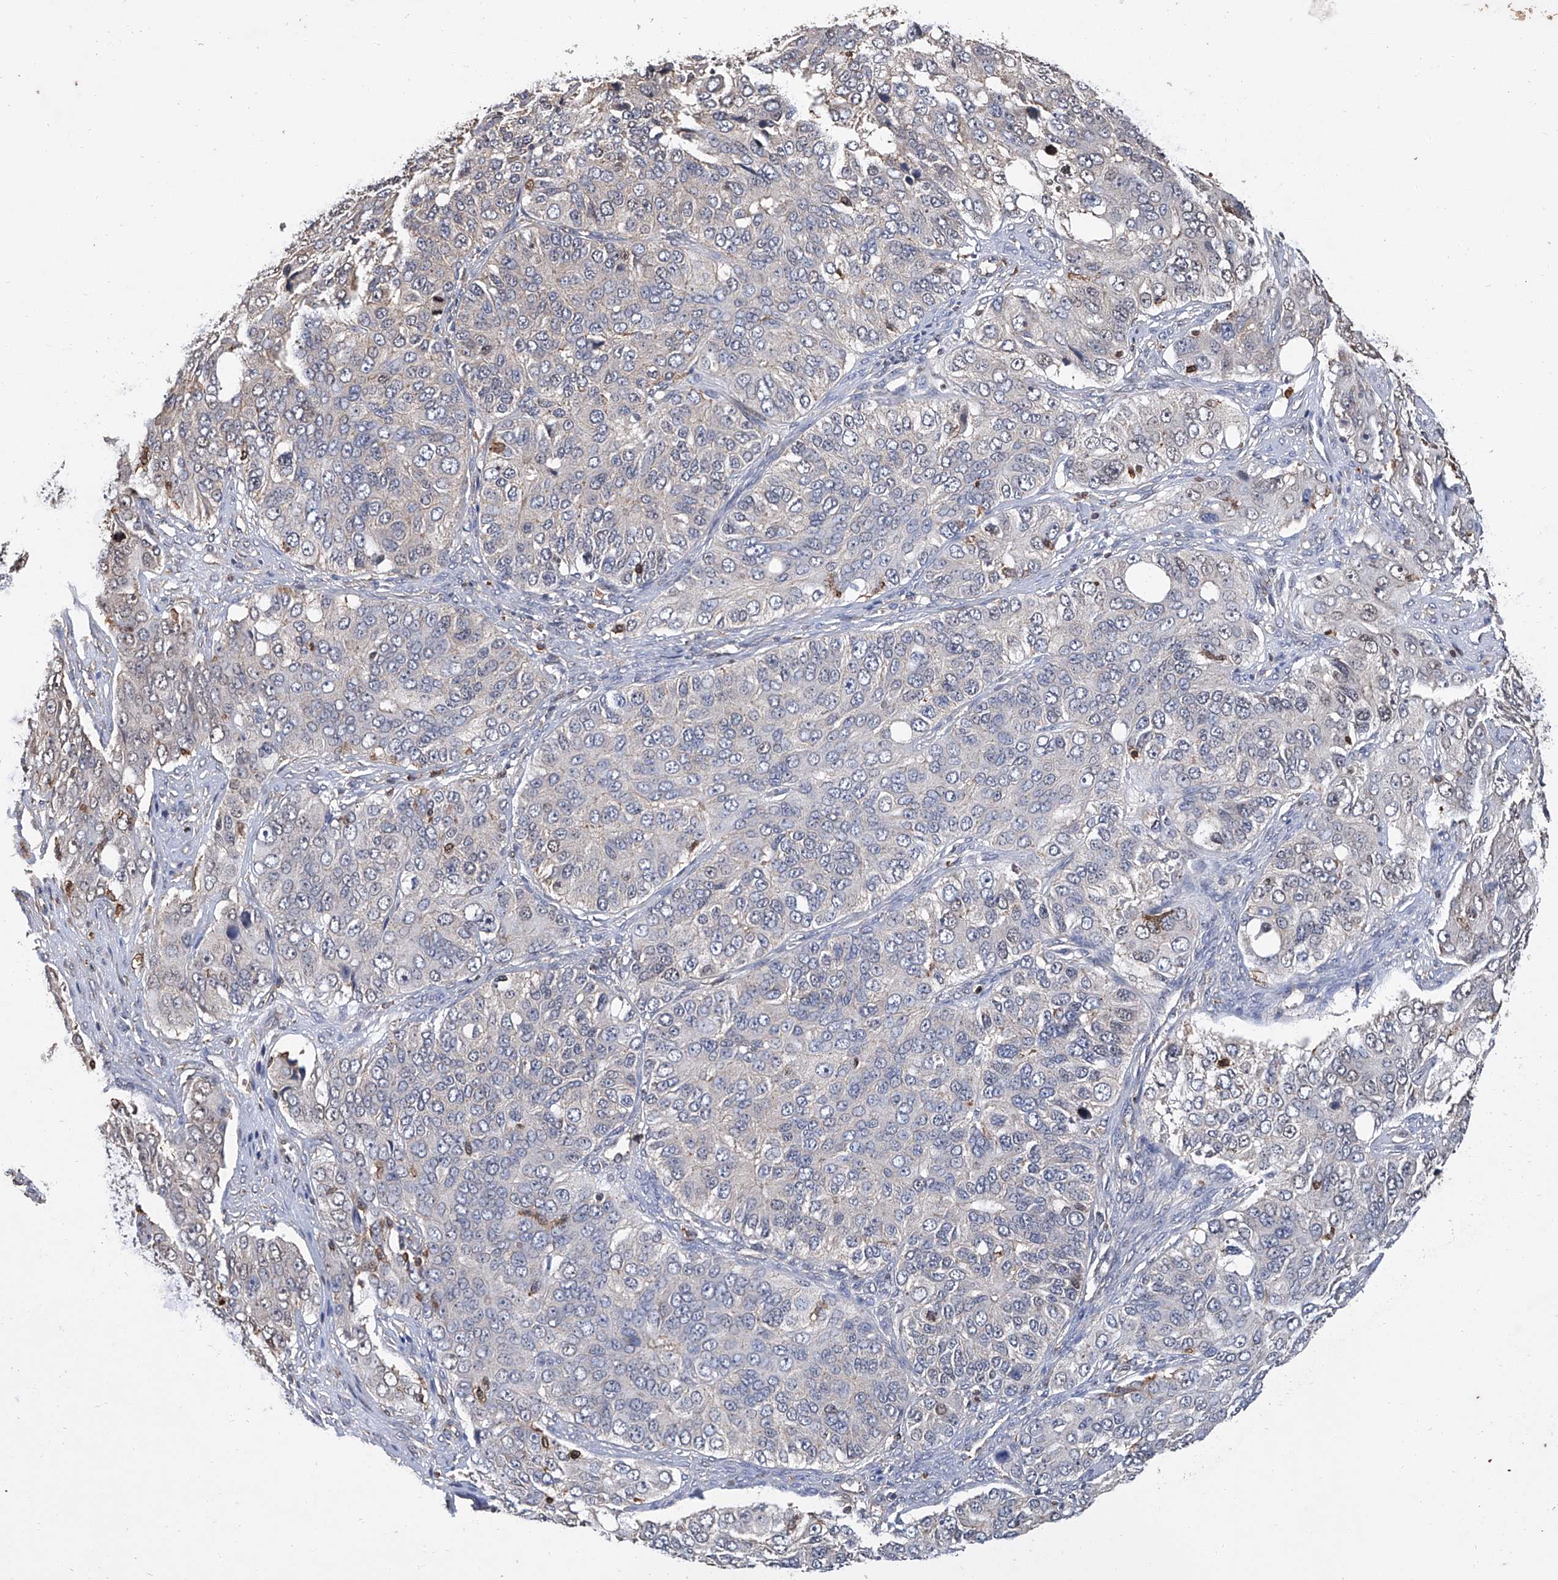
{"staining": {"intensity": "negative", "quantity": "none", "location": "none"}, "tissue": "ovarian cancer", "cell_type": "Tumor cells", "image_type": "cancer", "snomed": [{"axis": "morphology", "description": "Carcinoma, endometroid"}, {"axis": "topography", "description": "Ovary"}], "caption": "A high-resolution histopathology image shows IHC staining of ovarian cancer (endometroid carcinoma), which demonstrates no significant positivity in tumor cells.", "gene": "GPT", "patient": {"sex": "female", "age": 51}}